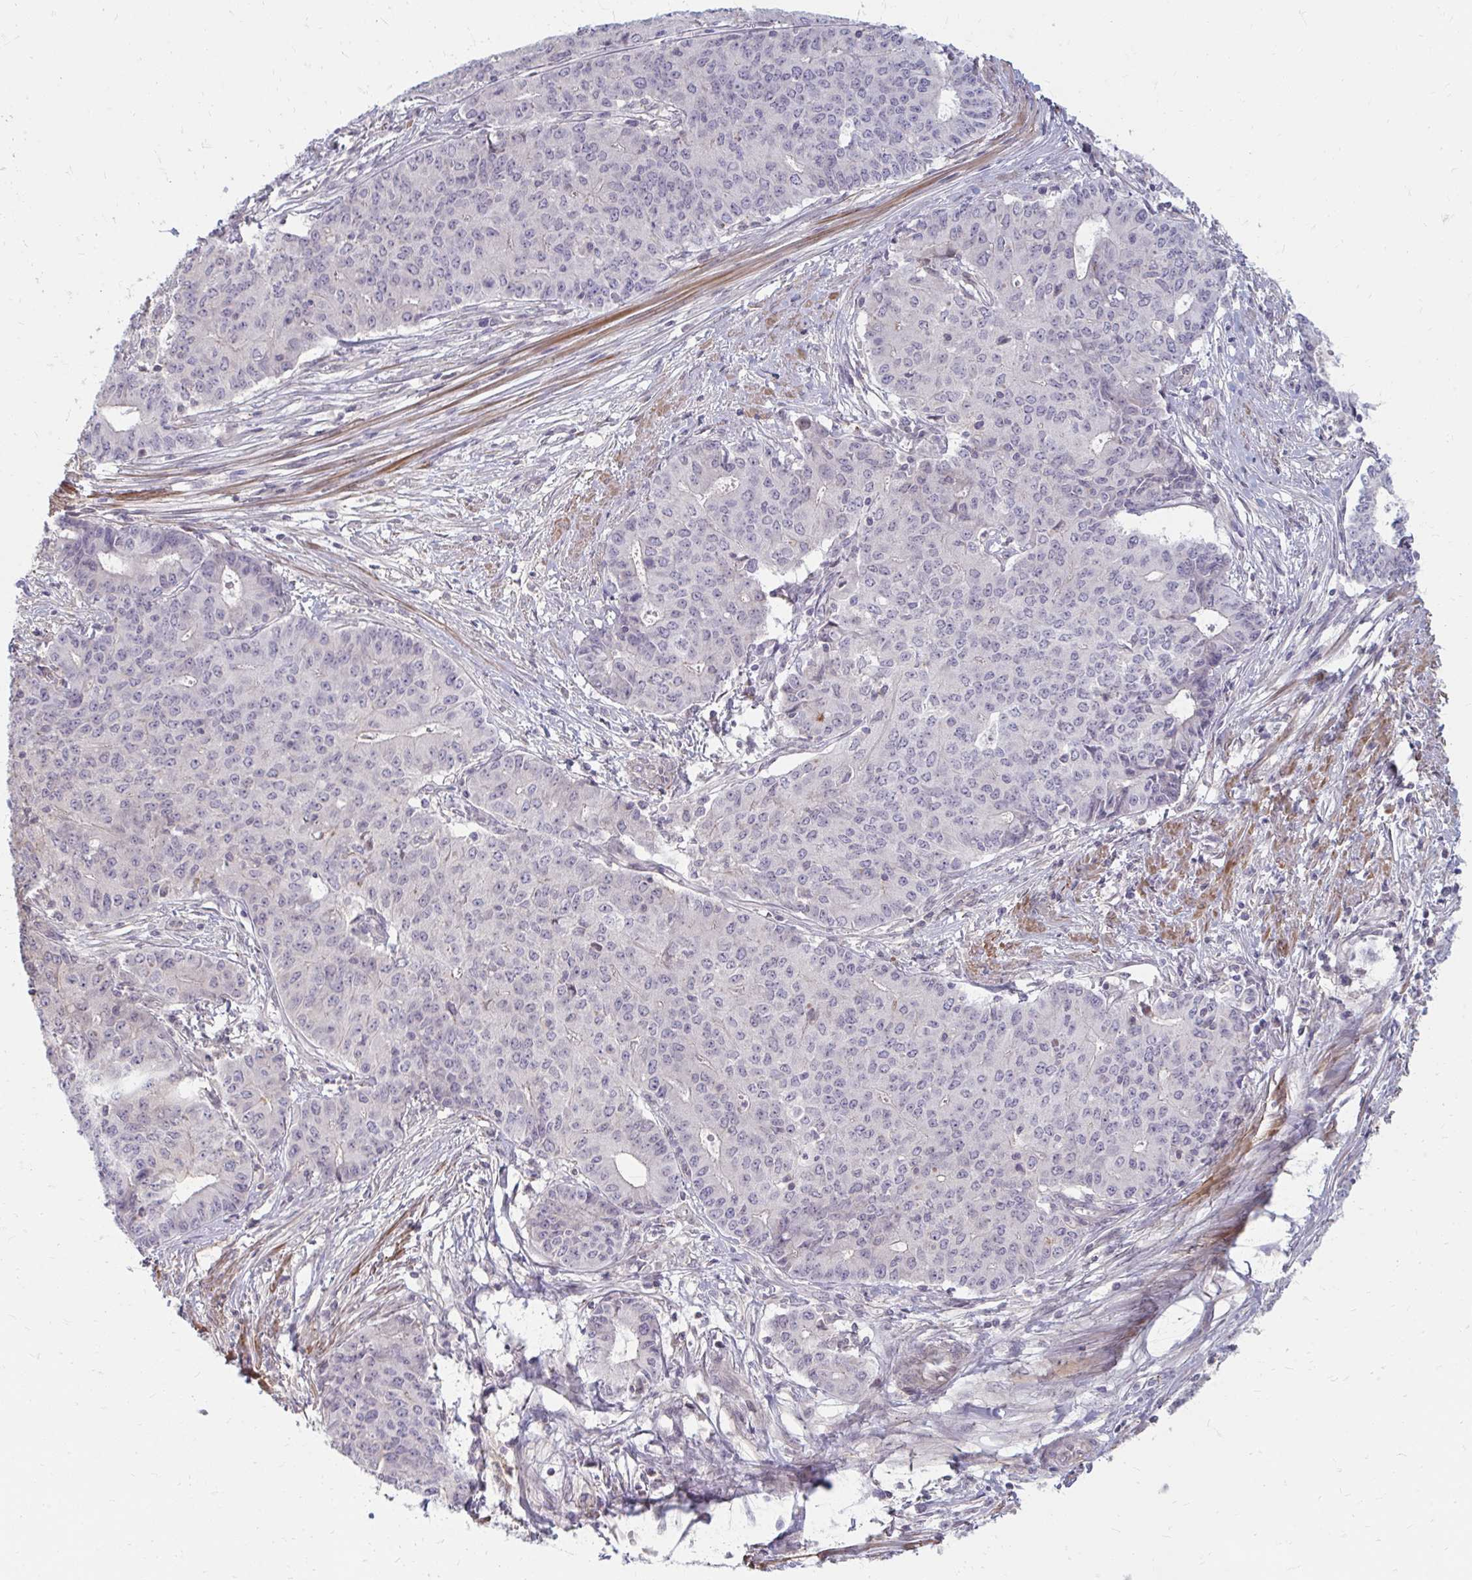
{"staining": {"intensity": "negative", "quantity": "none", "location": "none"}, "tissue": "endometrial cancer", "cell_type": "Tumor cells", "image_type": "cancer", "snomed": [{"axis": "morphology", "description": "Adenocarcinoma, NOS"}, {"axis": "topography", "description": "Endometrium"}], "caption": "An immunohistochemistry (IHC) micrograph of endometrial adenocarcinoma is shown. There is no staining in tumor cells of endometrial adenocarcinoma.", "gene": "GPC5", "patient": {"sex": "female", "age": 59}}